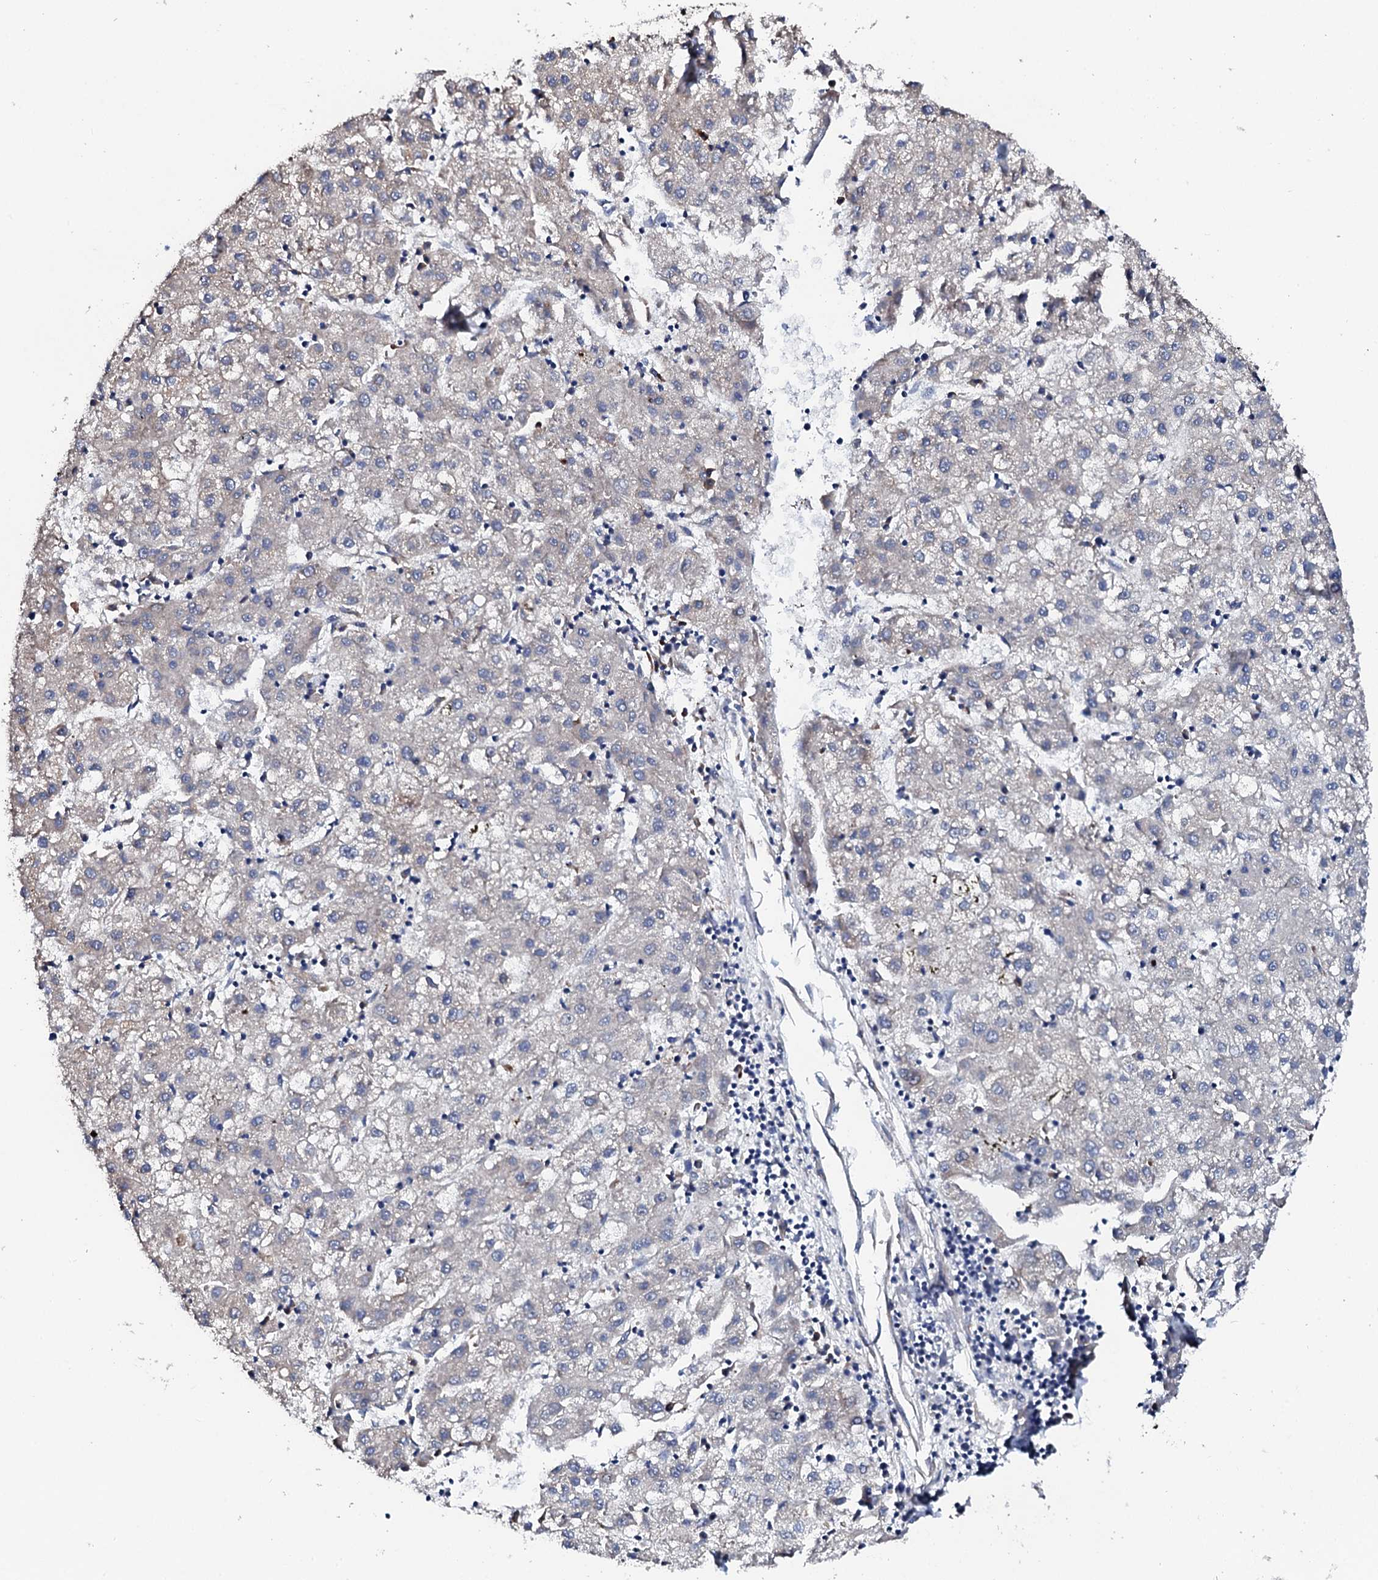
{"staining": {"intensity": "negative", "quantity": "none", "location": "none"}, "tissue": "liver cancer", "cell_type": "Tumor cells", "image_type": "cancer", "snomed": [{"axis": "morphology", "description": "Carcinoma, Hepatocellular, NOS"}, {"axis": "topography", "description": "Liver"}], "caption": "Immunohistochemical staining of liver cancer displays no significant staining in tumor cells. (DAB immunohistochemistry with hematoxylin counter stain).", "gene": "LIPT2", "patient": {"sex": "male", "age": 72}}